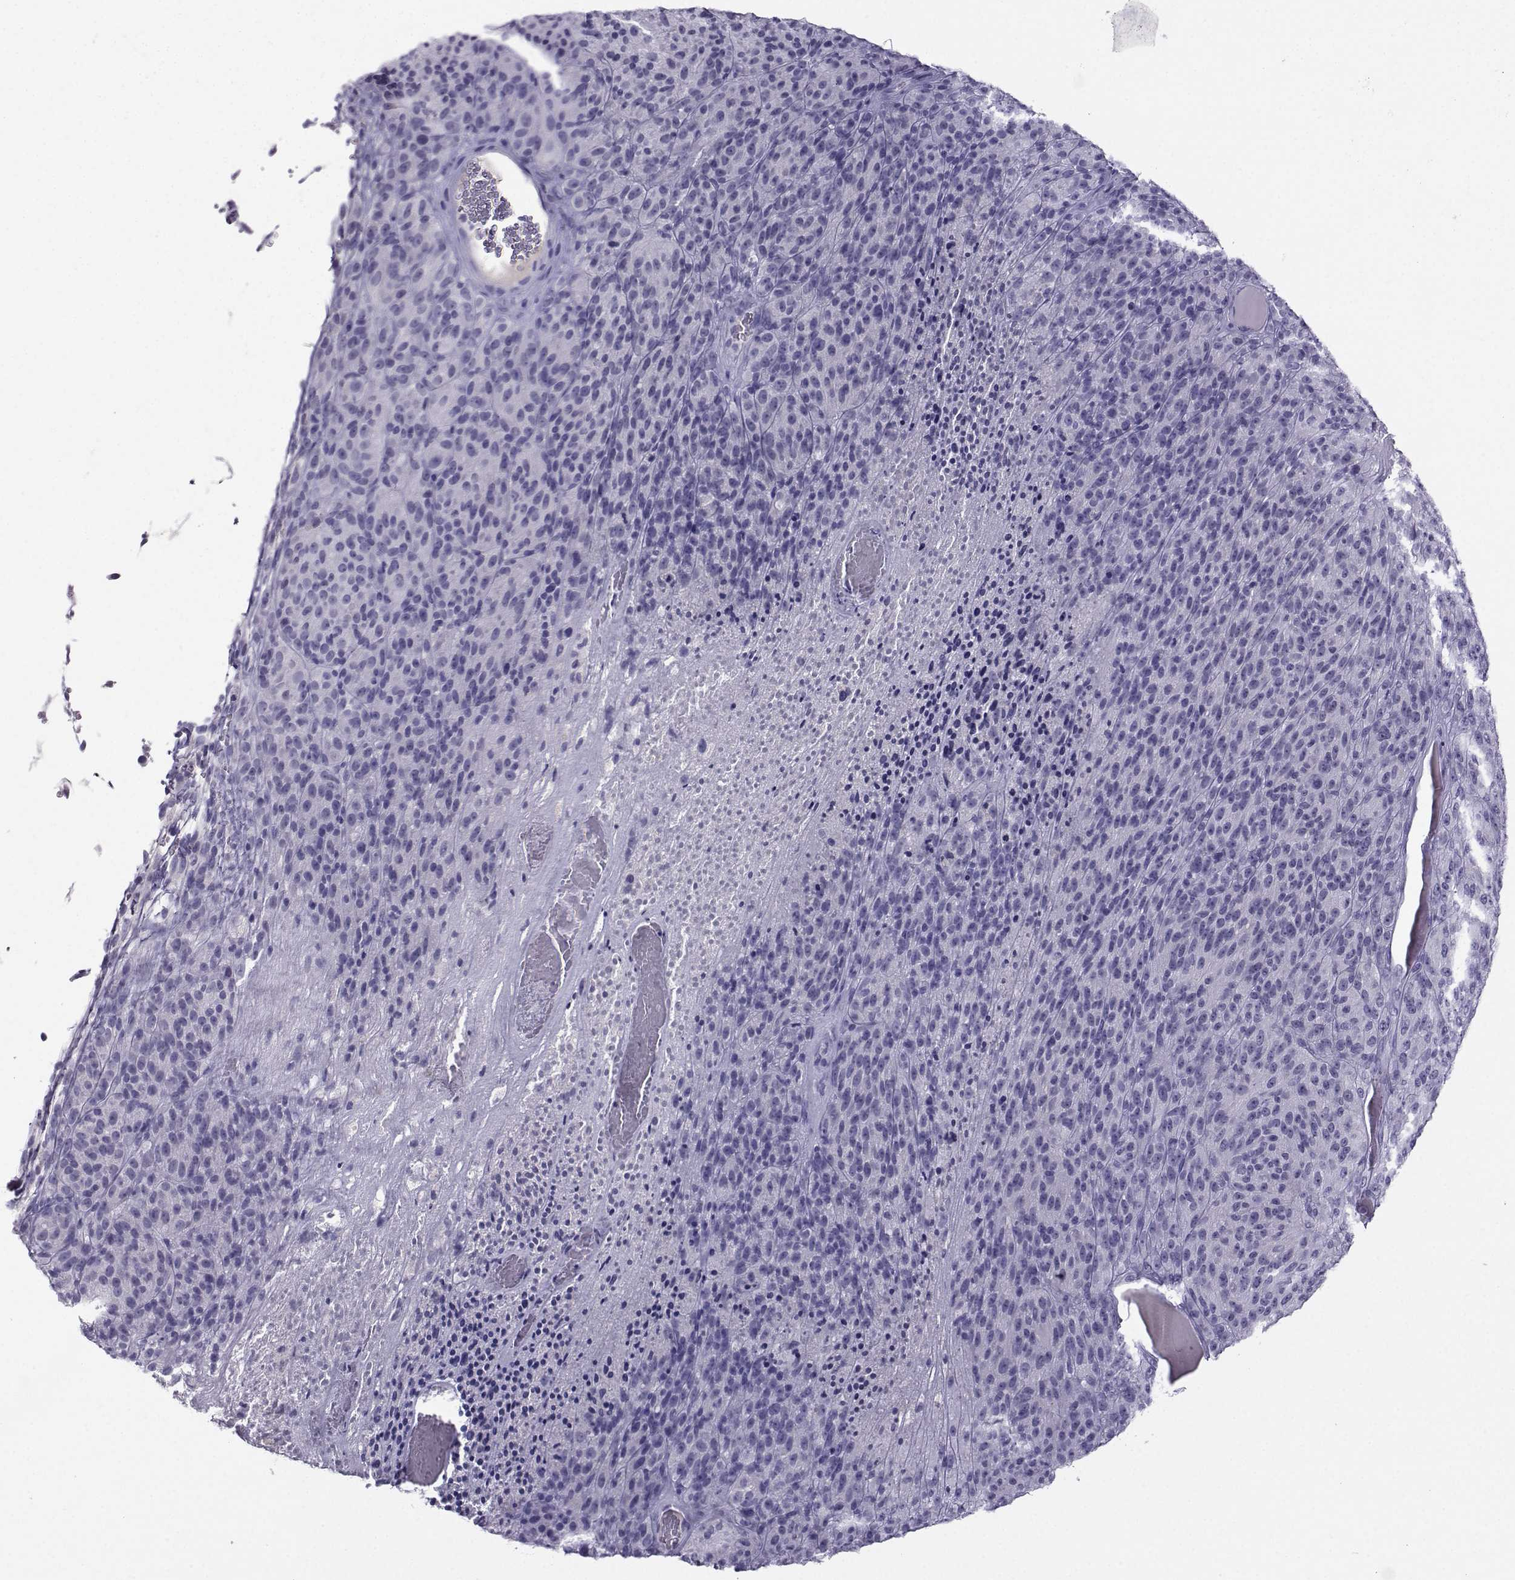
{"staining": {"intensity": "negative", "quantity": "none", "location": "none"}, "tissue": "melanoma", "cell_type": "Tumor cells", "image_type": "cancer", "snomed": [{"axis": "morphology", "description": "Malignant melanoma, Metastatic site"}, {"axis": "topography", "description": "Brain"}], "caption": "The image shows no significant staining in tumor cells of malignant melanoma (metastatic site).", "gene": "ARMC2", "patient": {"sex": "female", "age": 56}}